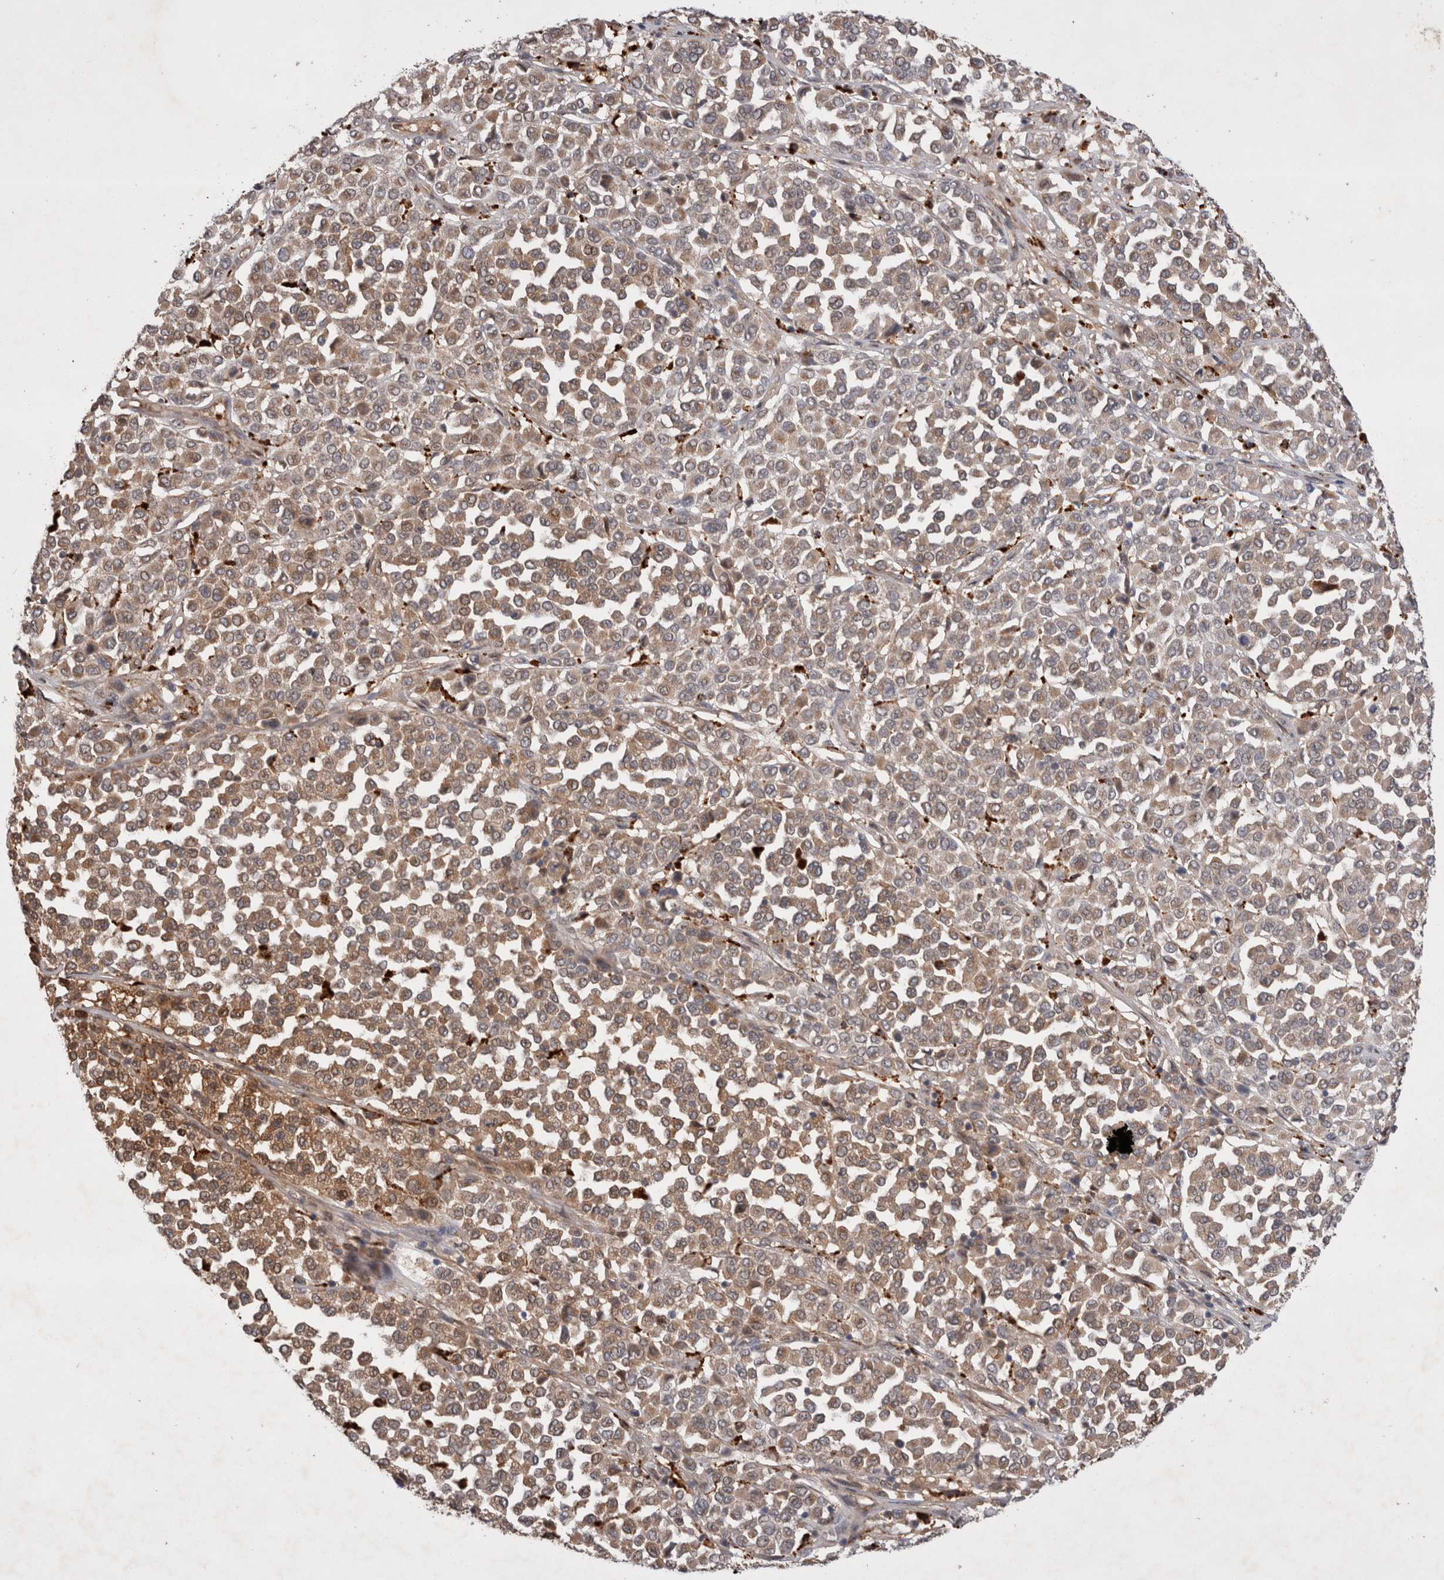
{"staining": {"intensity": "weak", "quantity": ">75%", "location": "cytoplasmic/membranous"}, "tissue": "melanoma", "cell_type": "Tumor cells", "image_type": "cancer", "snomed": [{"axis": "morphology", "description": "Malignant melanoma, Metastatic site"}, {"axis": "topography", "description": "Pancreas"}], "caption": "This image displays immunohistochemistry staining of human malignant melanoma (metastatic site), with low weak cytoplasmic/membranous staining in about >75% of tumor cells.", "gene": "MRPL37", "patient": {"sex": "female", "age": 30}}